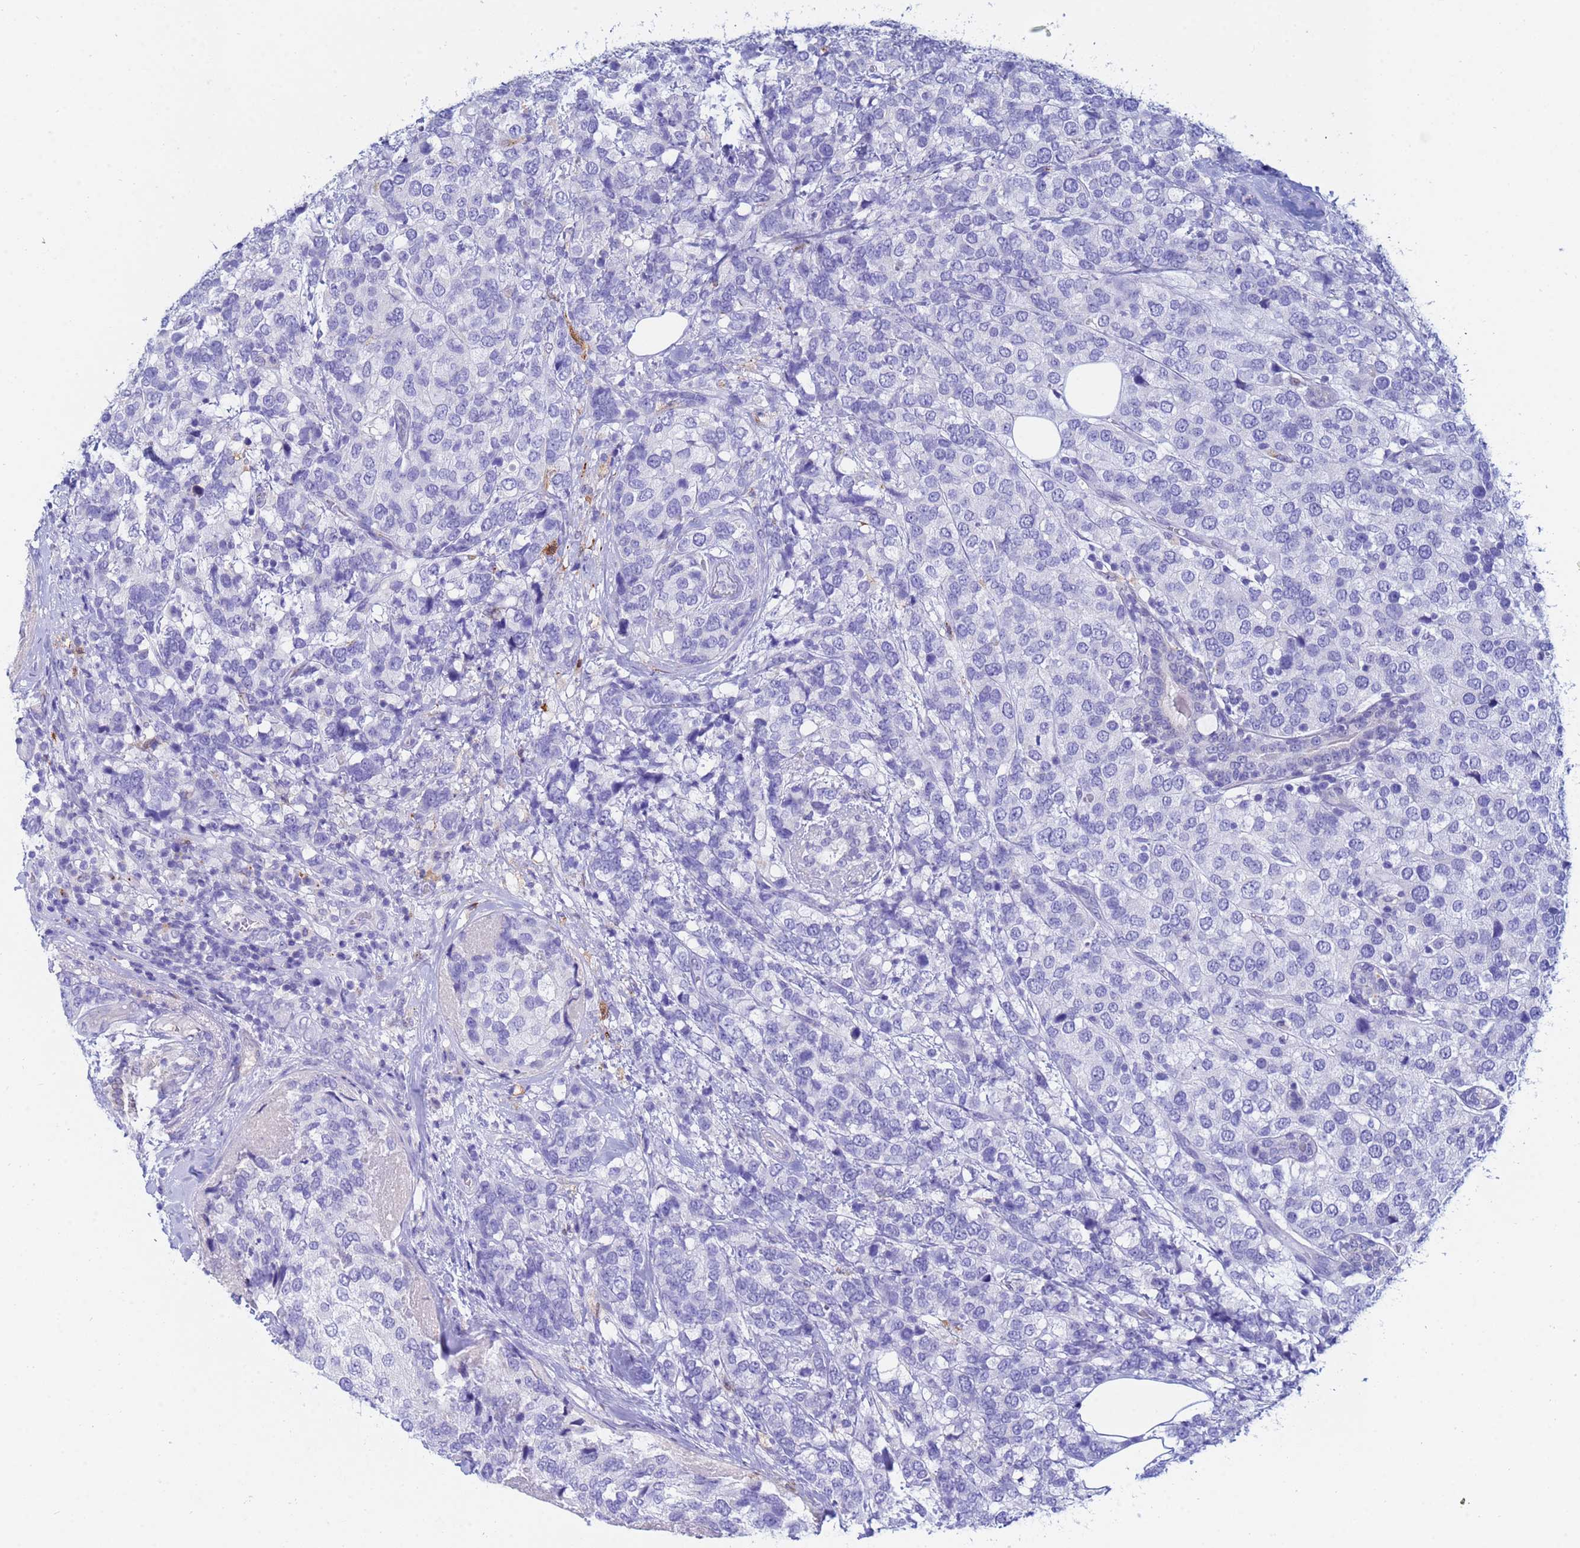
{"staining": {"intensity": "negative", "quantity": "none", "location": "none"}, "tissue": "breast cancer", "cell_type": "Tumor cells", "image_type": "cancer", "snomed": [{"axis": "morphology", "description": "Lobular carcinoma"}, {"axis": "topography", "description": "Breast"}], "caption": "Immunohistochemical staining of human breast lobular carcinoma exhibits no significant expression in tumor cells.", "gene": "CSTB", "patient": {"sex": "female", "age": 59}}